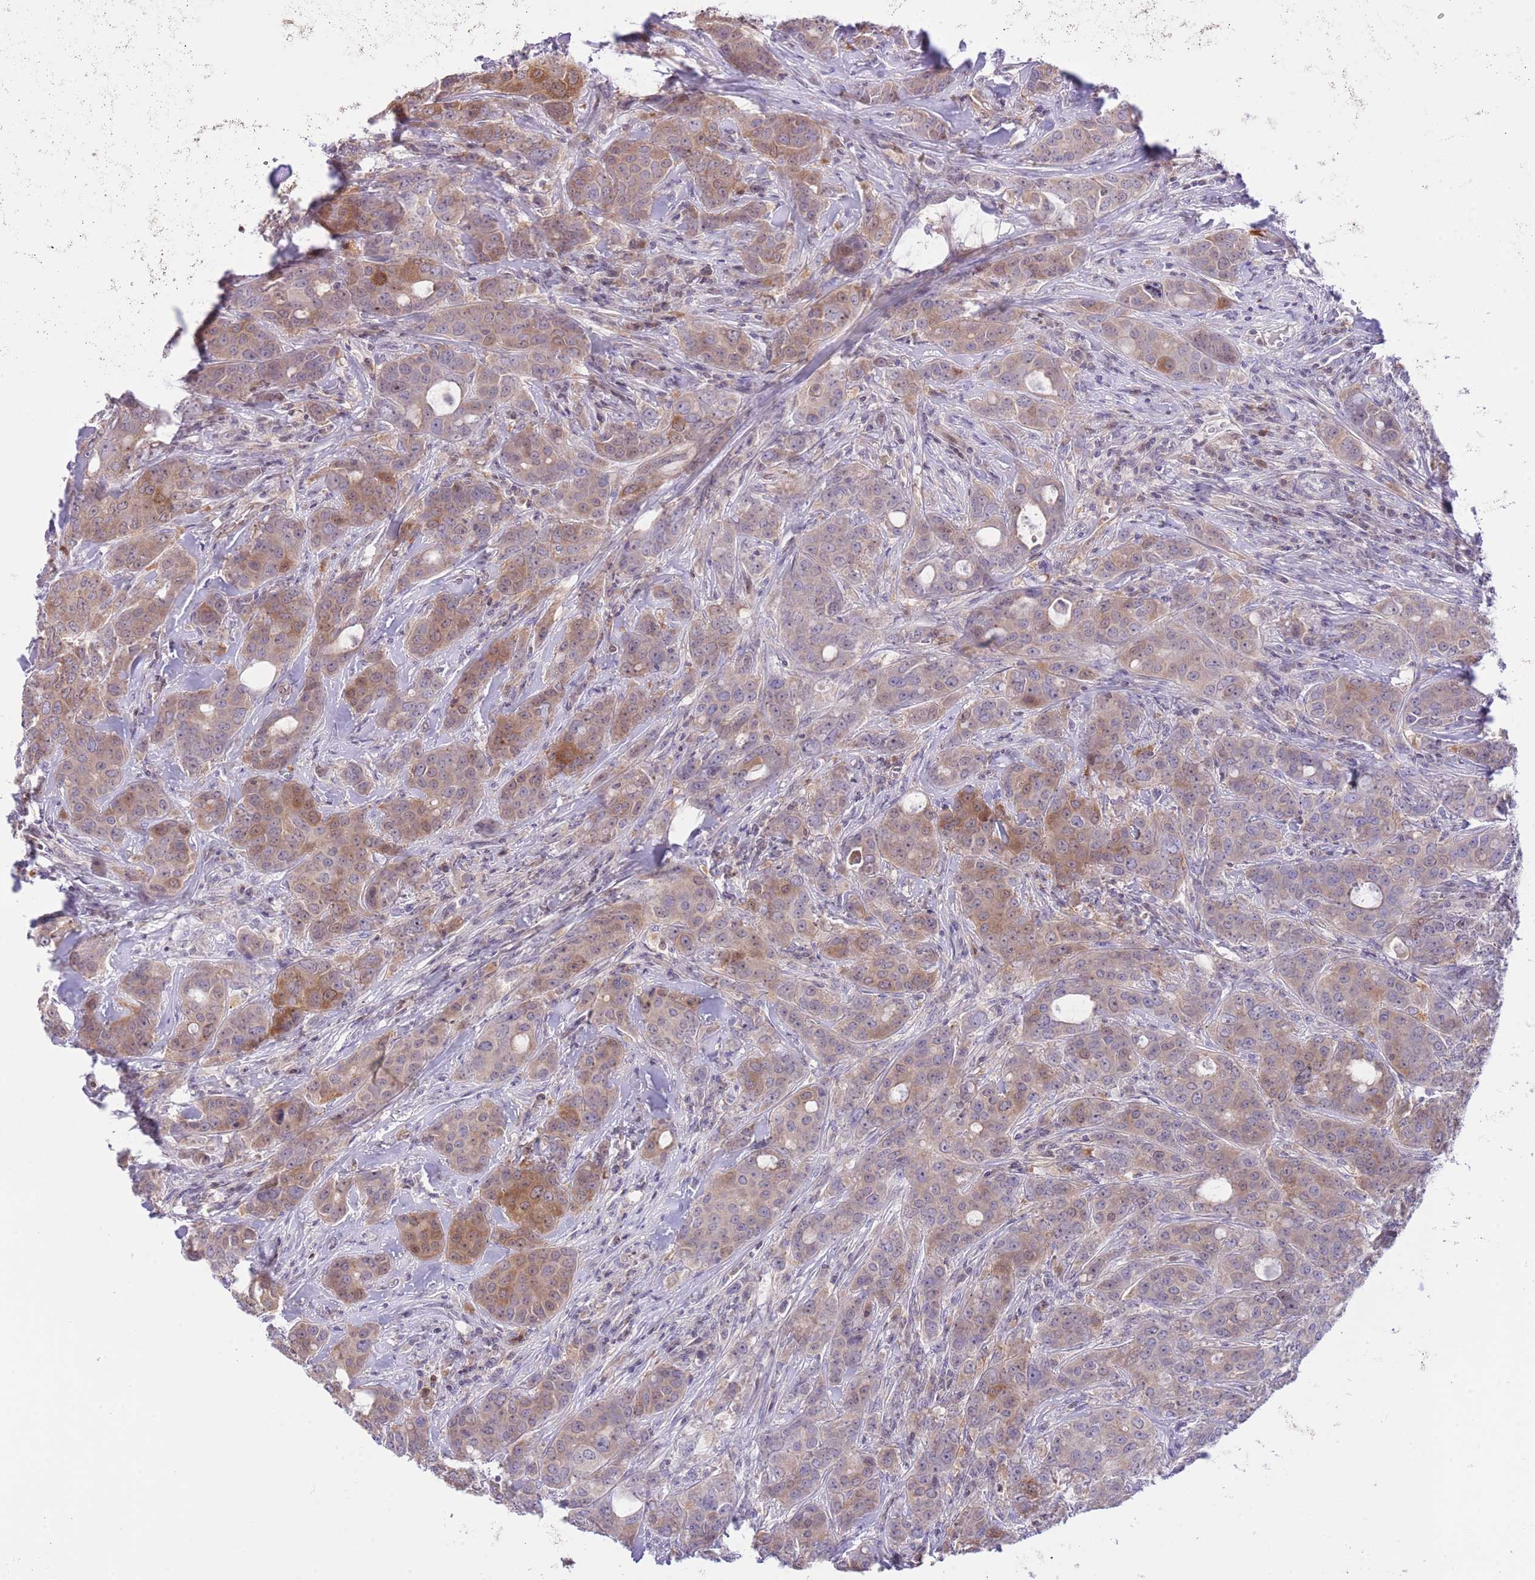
{"staining": {"intensity": "moderate", "quantity": ">75%", "location": "cytoplasmic/membranous"}, "tissue": "breast cancer", "cell_type": "Tumor cells", "image_type": "cancer", "snomed": [{"axis": "morphology", "description": "Duct carcinoma"}, {"axis": "topography", "description": "Breast"}], "caption": "Breast cancer stained with a brown dye reveals moderate cytoplasmic/membranous positive expression in about >75% of tumor cells.", "gene": "PRR32", "patient": {"sex": "female", "age": 43}}